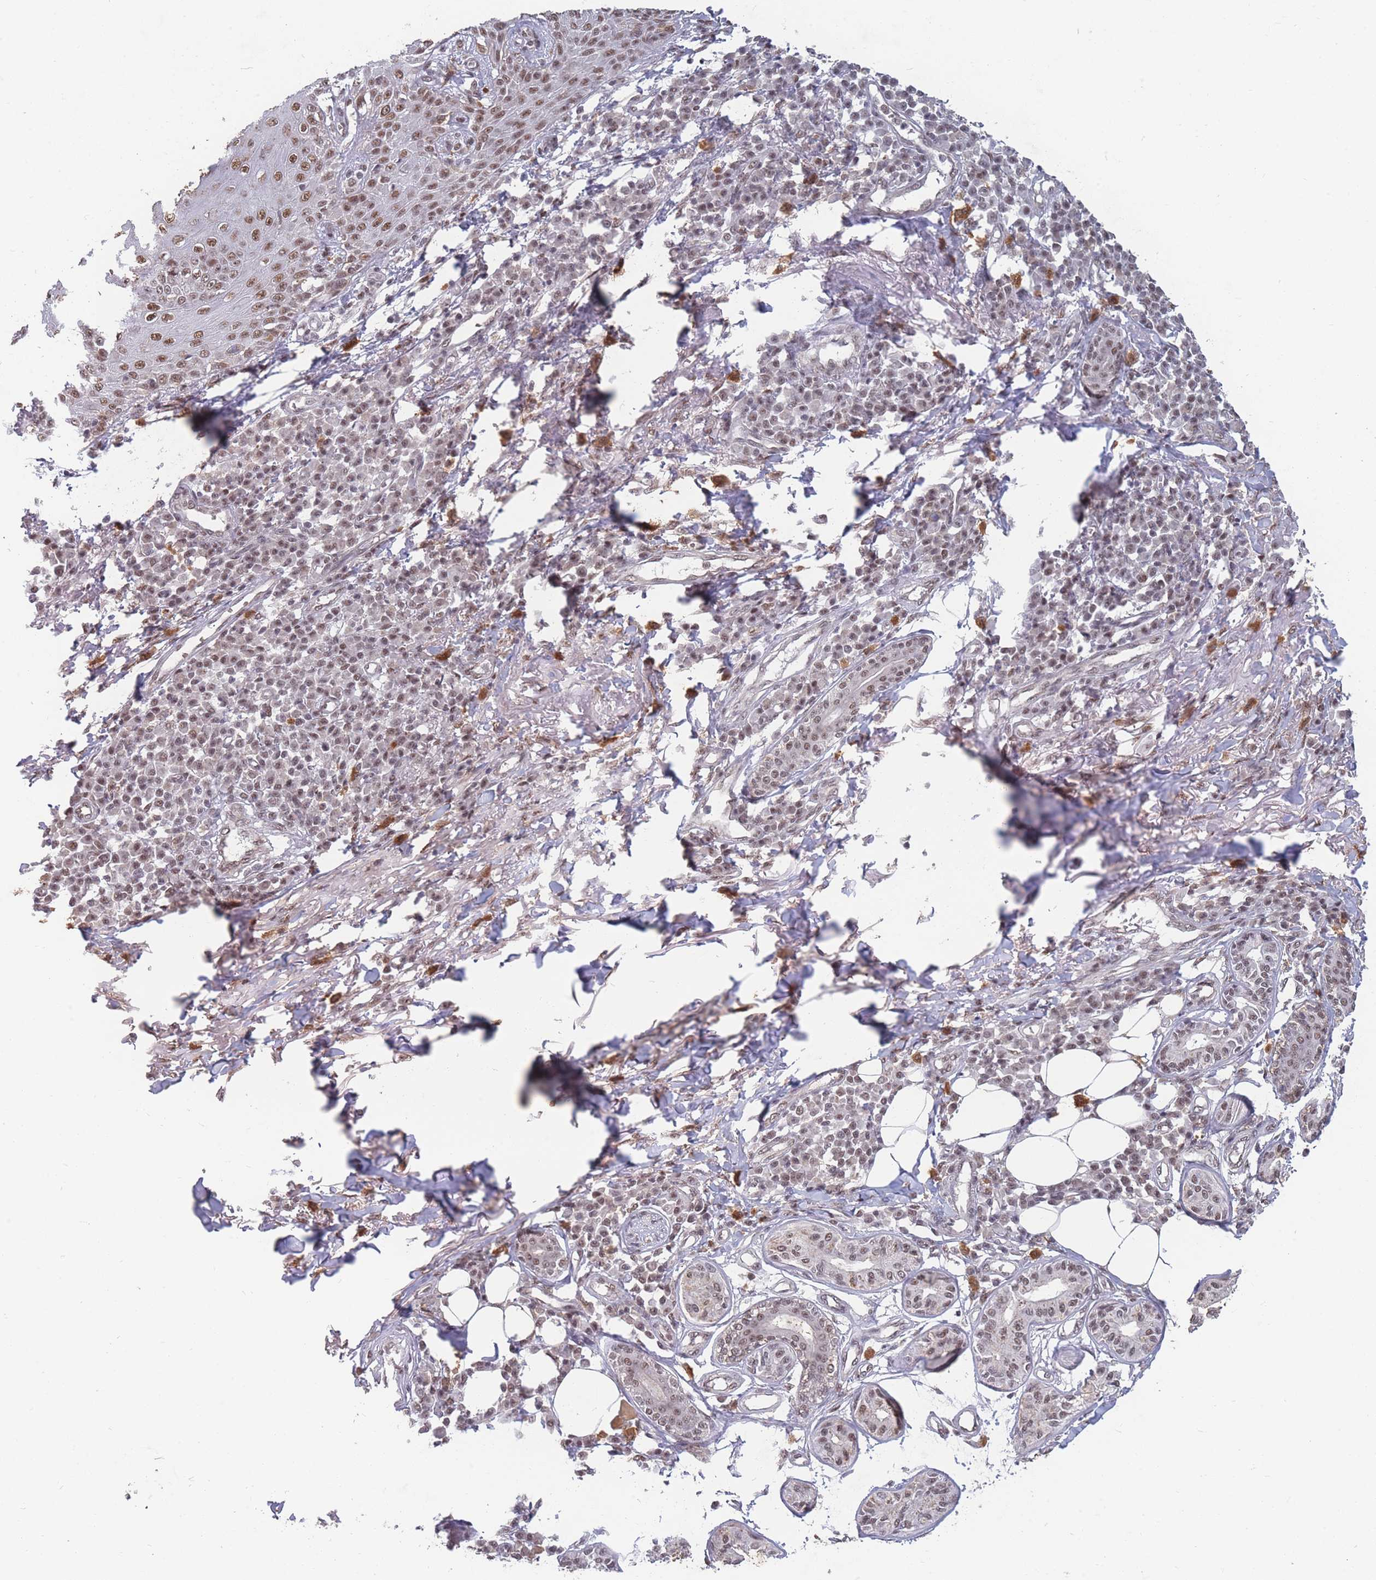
{"staining": {"intensity": "moderate", "quantity": ">75%", "location": "nuclear"}, "tissue": "skin cancer", "cell_type": "Tumor cells", "image_type": "cancer", "snomed": [{"axis": "morphology", "description": "Squamous cell carcinoma, NOS"}, {"axis": "topography", "description": "Skin"}], "caption": "Skin cancer (squamous cell carcinoma) was stained to show a protein in brown. There is medium levels of moderate nuclear positivity in approximately >75% of tumor cells.", "gene": "SNRPA1", "patient": {"sex": "male", "age": 71}}